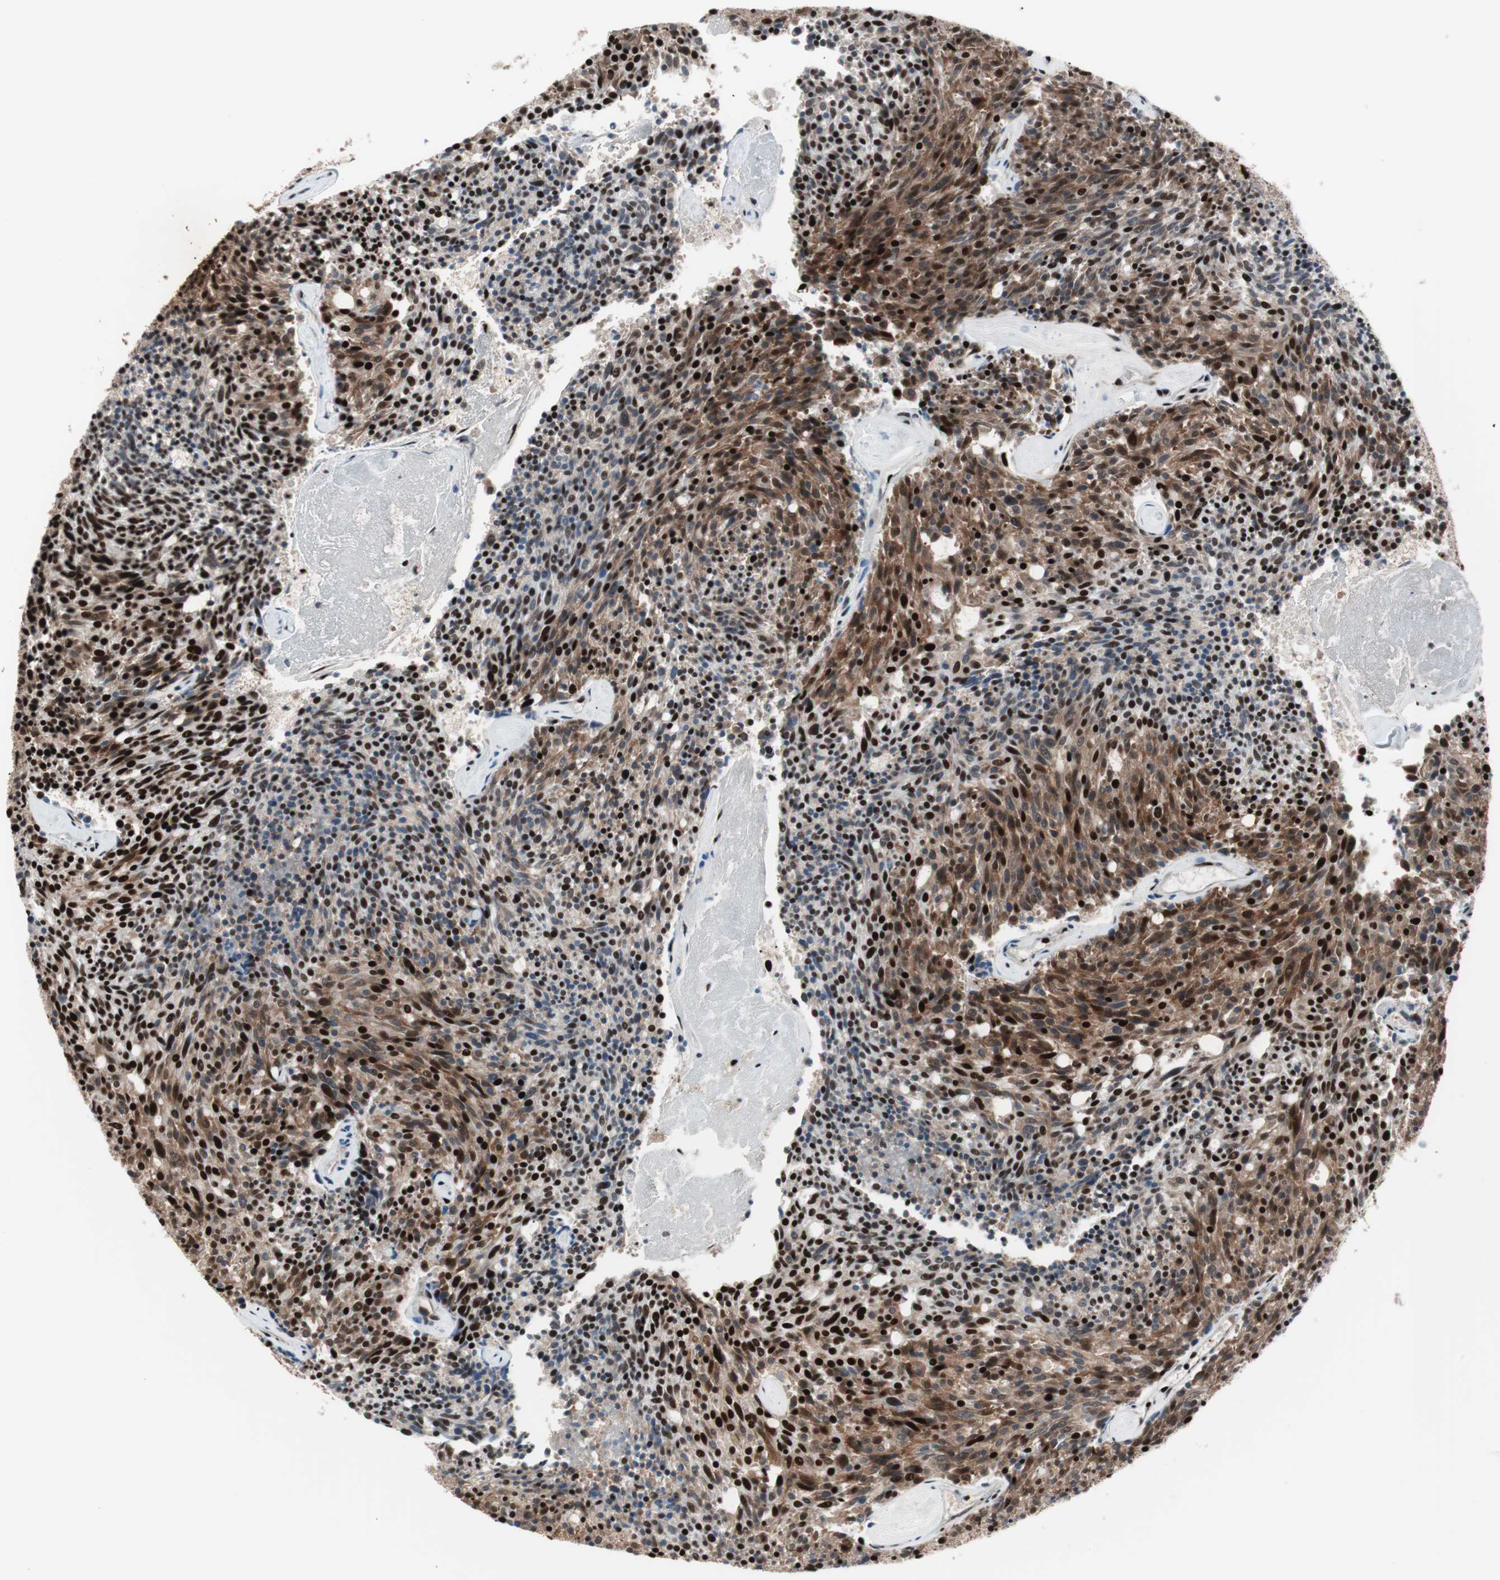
{"staining": {"intensity": "strong", "quantity": ">75%", "location": "cytoplasmic/membranous,nuclear"}, "tissue": "carcinoid", "cell_type": "Tumor cells", "image_type": "cancer", "snomed": [{"axis": "morphology", "description": "Carcinoid, malignant, NOS"}, {"axis": "topography", "description": "Pancreas"}], "caption": "Malignant carcinoid stained with DAB (3,3'-diaminobenzidine) IHC exhibits high levels of strong cytoplasmic/membranous and nuclear expression in about >75% of tumor cells. (brown staining indicates protein expression, while blue staining denotes nuclei).", "gene": "PSME3", "patient": {"sex": "female", "age": 54}}